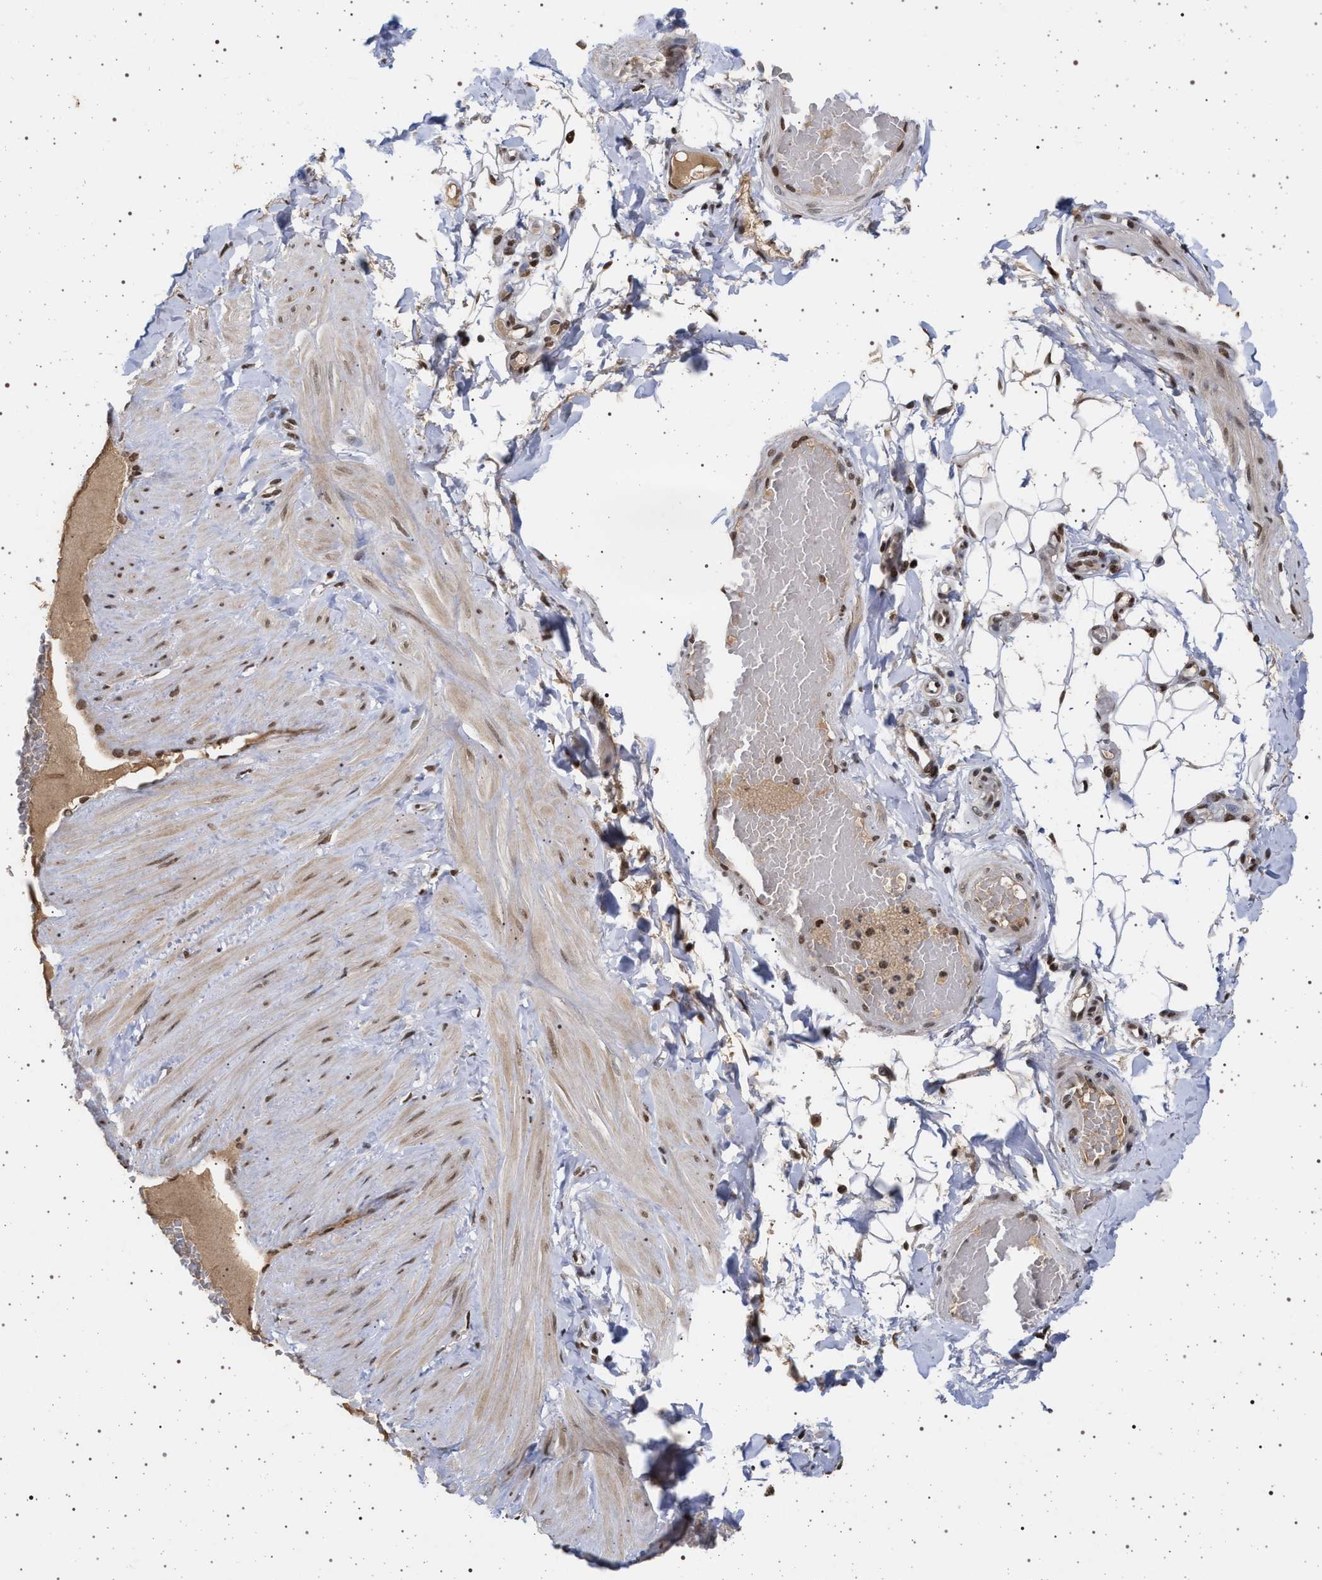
{"staining": {"intensity": "moderate", "quantity": ">75%", "location": "nuclear"}, "tissue": "adipose tissue", "cell_type": "Adipocytes", "image_type": "normal", "snomed": [{"axis": "morphology", "description": "Normal tissue, NOS"}, {"axis": "topography", "description": "Adipose tissue"}, {"axis": "topography", "description": "Vascular tissue"}, {"axis": "topography", "description": "Peripheral nerve tissue"}], "caption": "Moderate nuclear positivity is present in about >75% of adipocytes in normal adipose tissue.", "gene": "PHF12", "patient": {"sex": "male", "age": 25}}